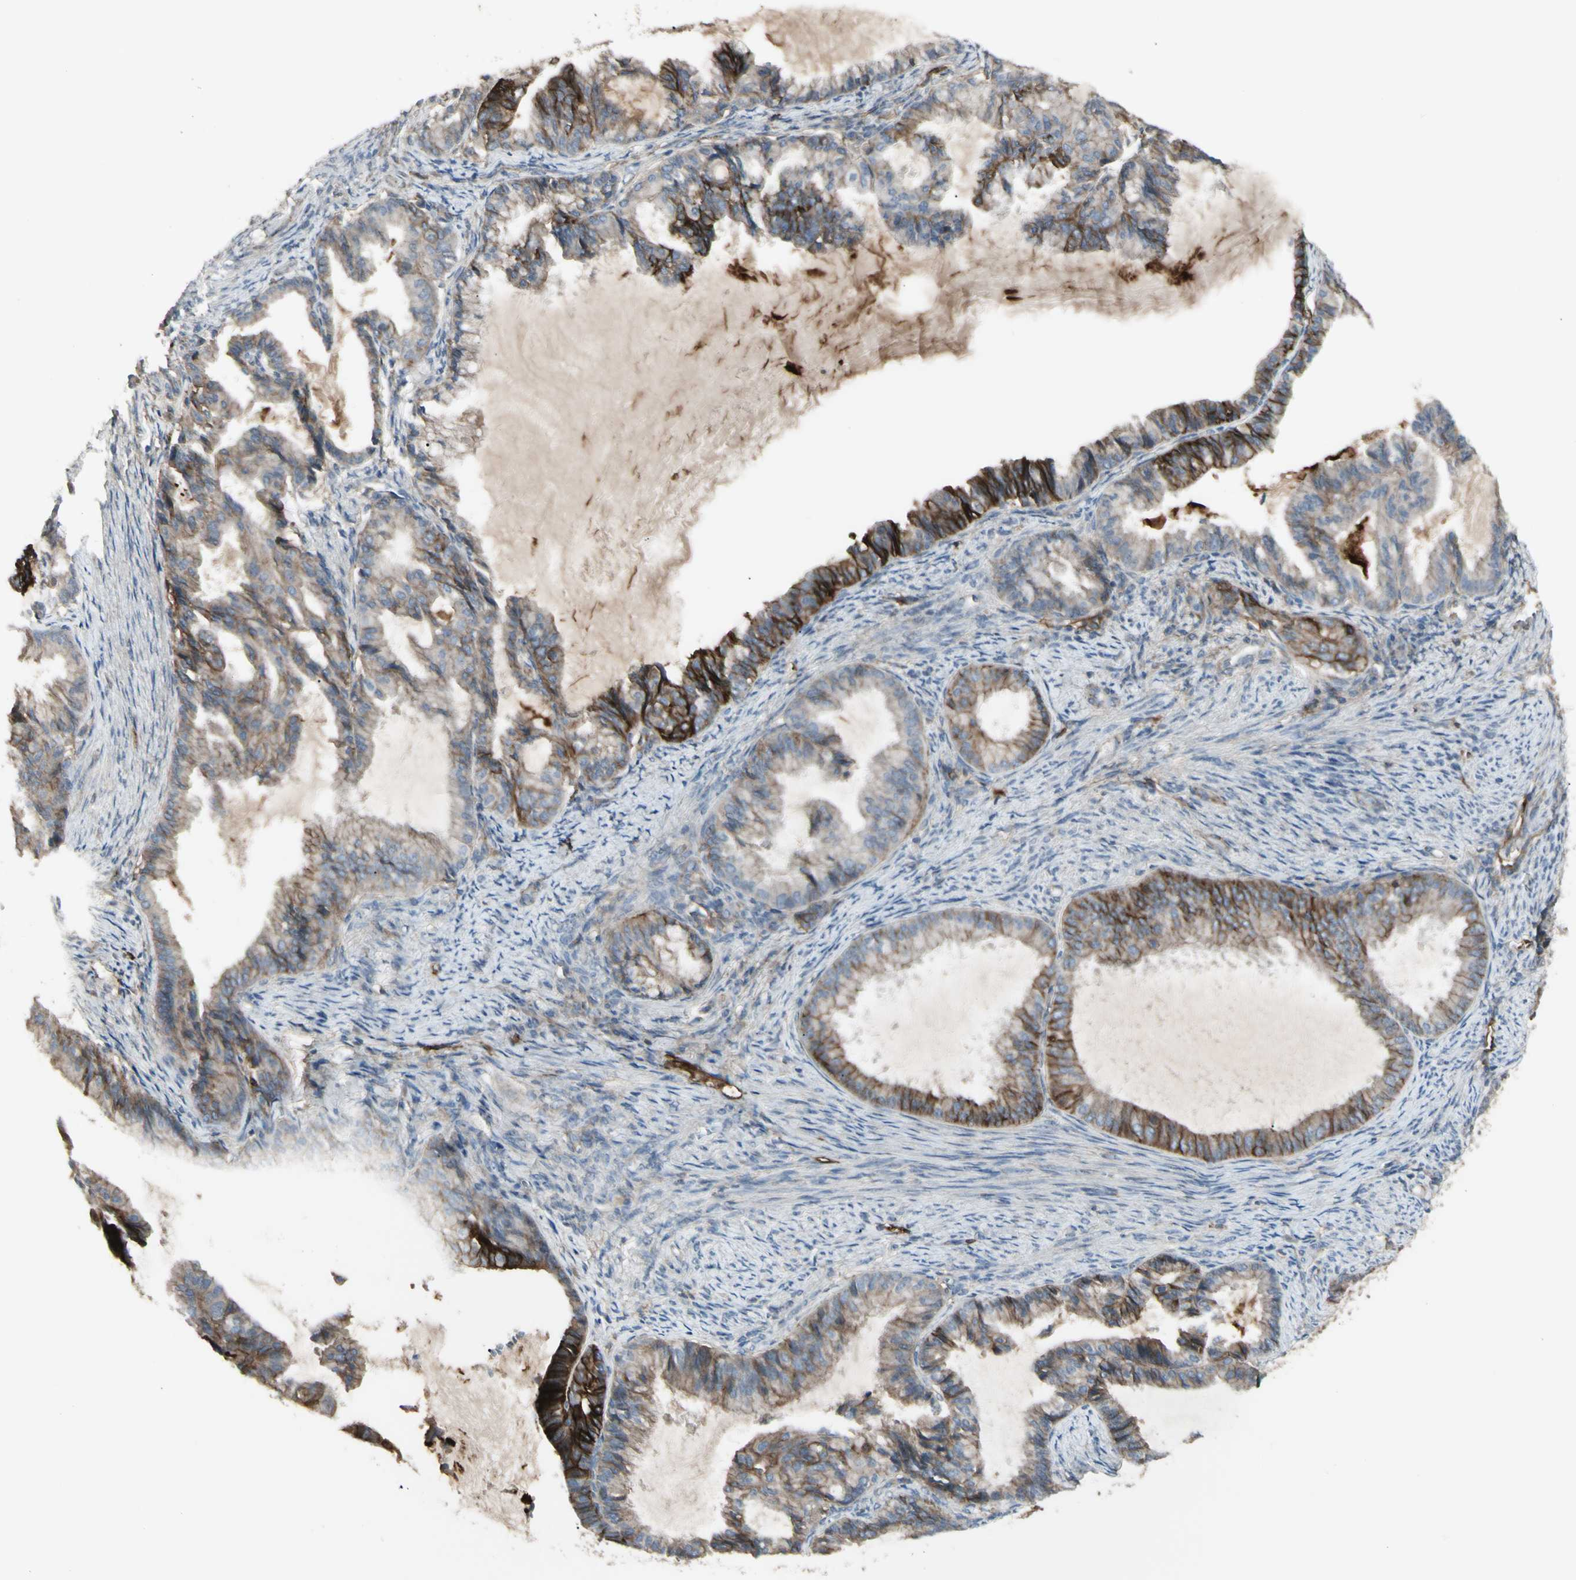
{"staining": {"intensity": "moderate", "quantity": "25%-75%", "location": "cytoplasmic/membranous"}, "tissue": "endometrial cancer", "cell_type": "Tumor cells", "image_type": "cancer", "snomed": [{"axis": "morphology", "description": "Adenocarcinoma, NOS"}, {"axis": "topography", "description": "Endometrium"}], "caption": "A high-resolution photomicrograph shows immunohistochemistry (IHC) staining of endometrial cancer (adenocarcinoma), which reveals moderate cytoplasmic/membranous positivity in approximately 25%-75% of tumor cells.", "gene": "CD276", "patient": {"sex": "female", "age": 86}}